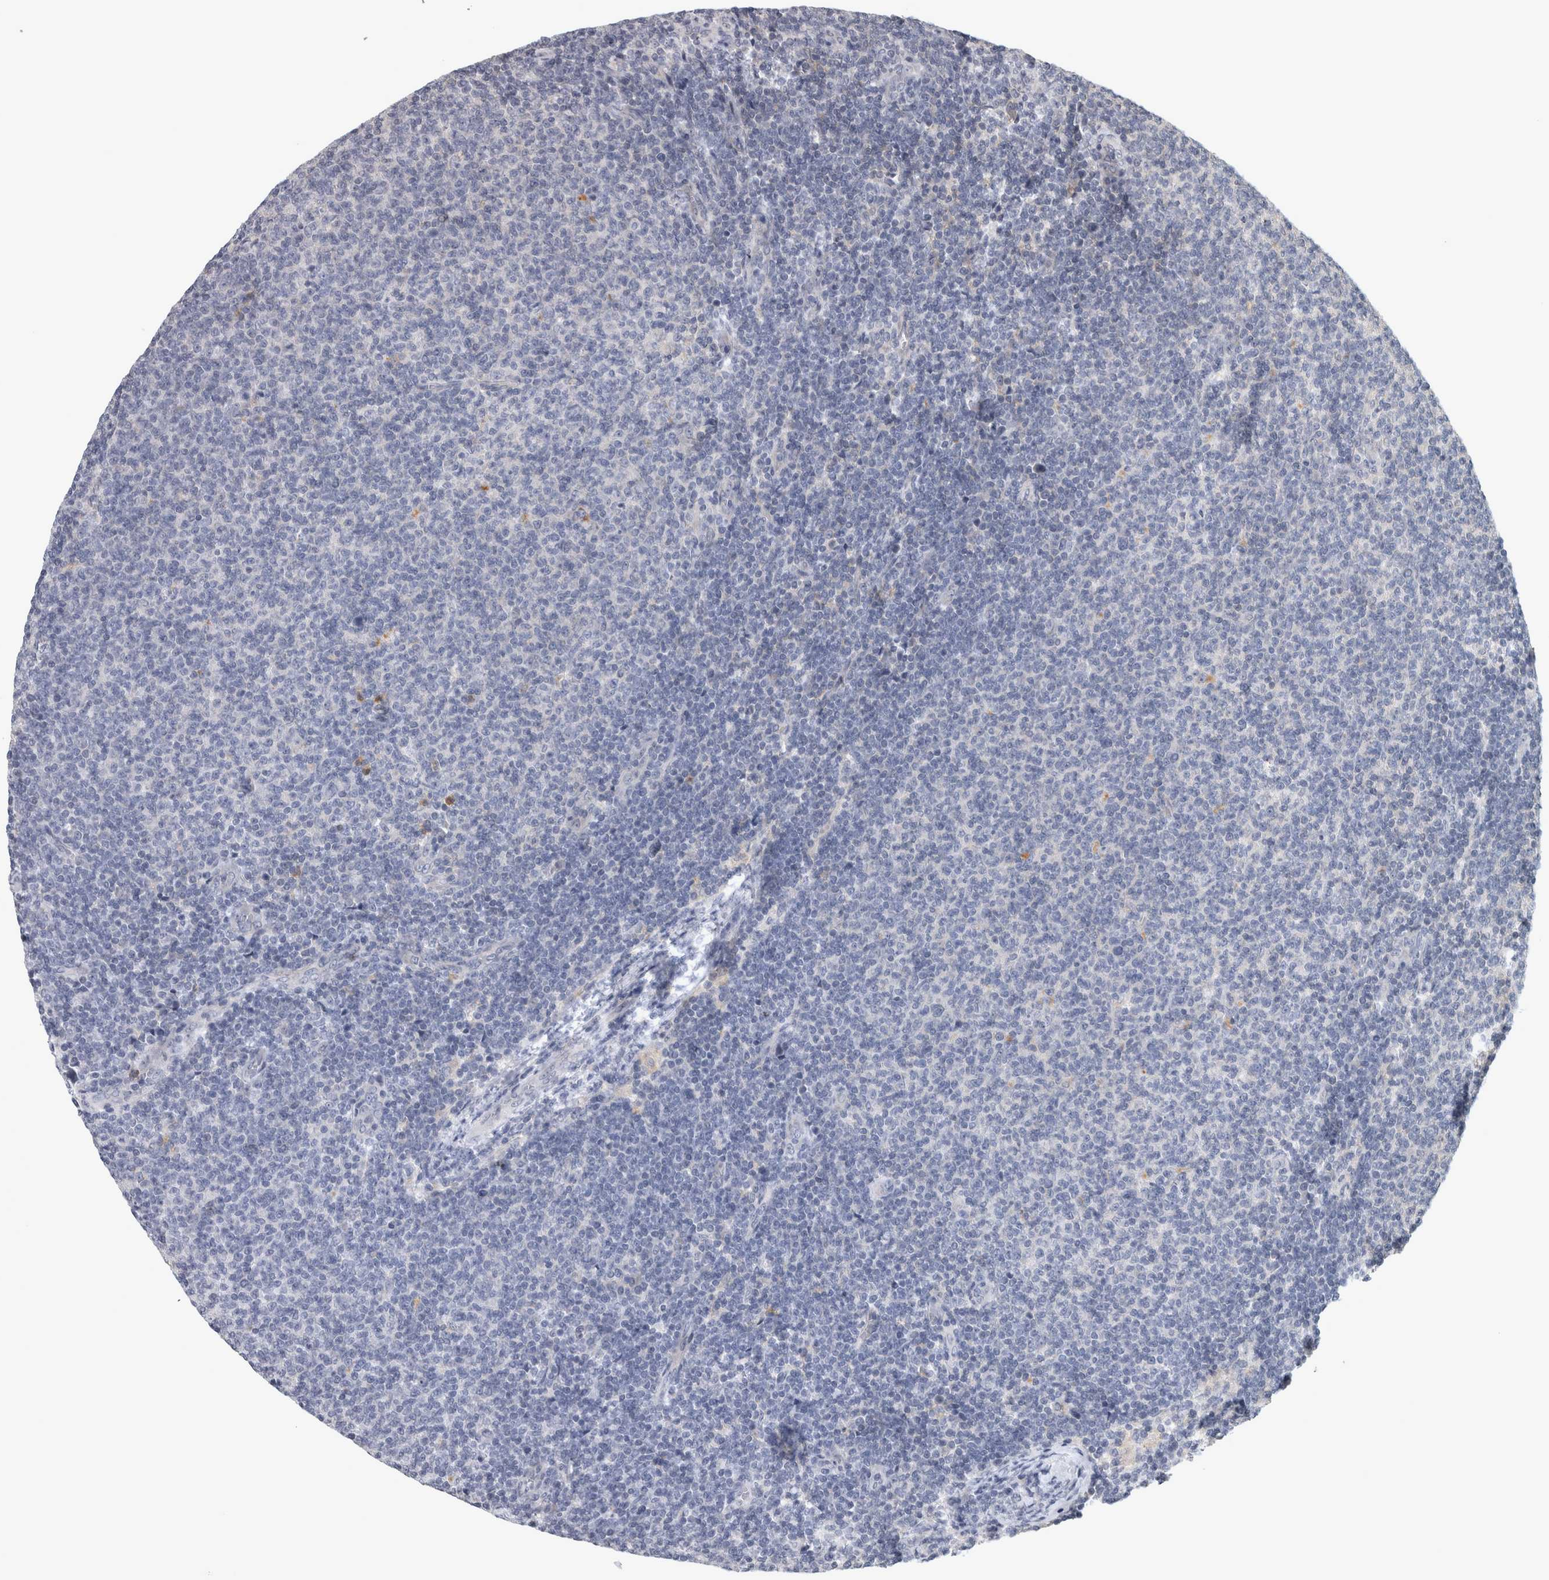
{"staining": {"intensity": "negative", "quantity": "none", "location": "none"}, "tissue": "lymphoma", "cell_type": "Tumor cells", "image_type": "cancer", "snomed": [{"axis": "morphology", "description": "Malignant lymphoma, non-Hodgkin's type, Low grade"}, {"axis": "topography", "description": "Lymph node"}], "caption": "Immunohistochemistry image of neoplastic tissue: human lymphoma stained with DAB (3,3'-diaminobenzidine) displays no significant protein positivity in tumor cells.", "gene": "PRKCI", "patient": {"sex": "male", "age": 66}}